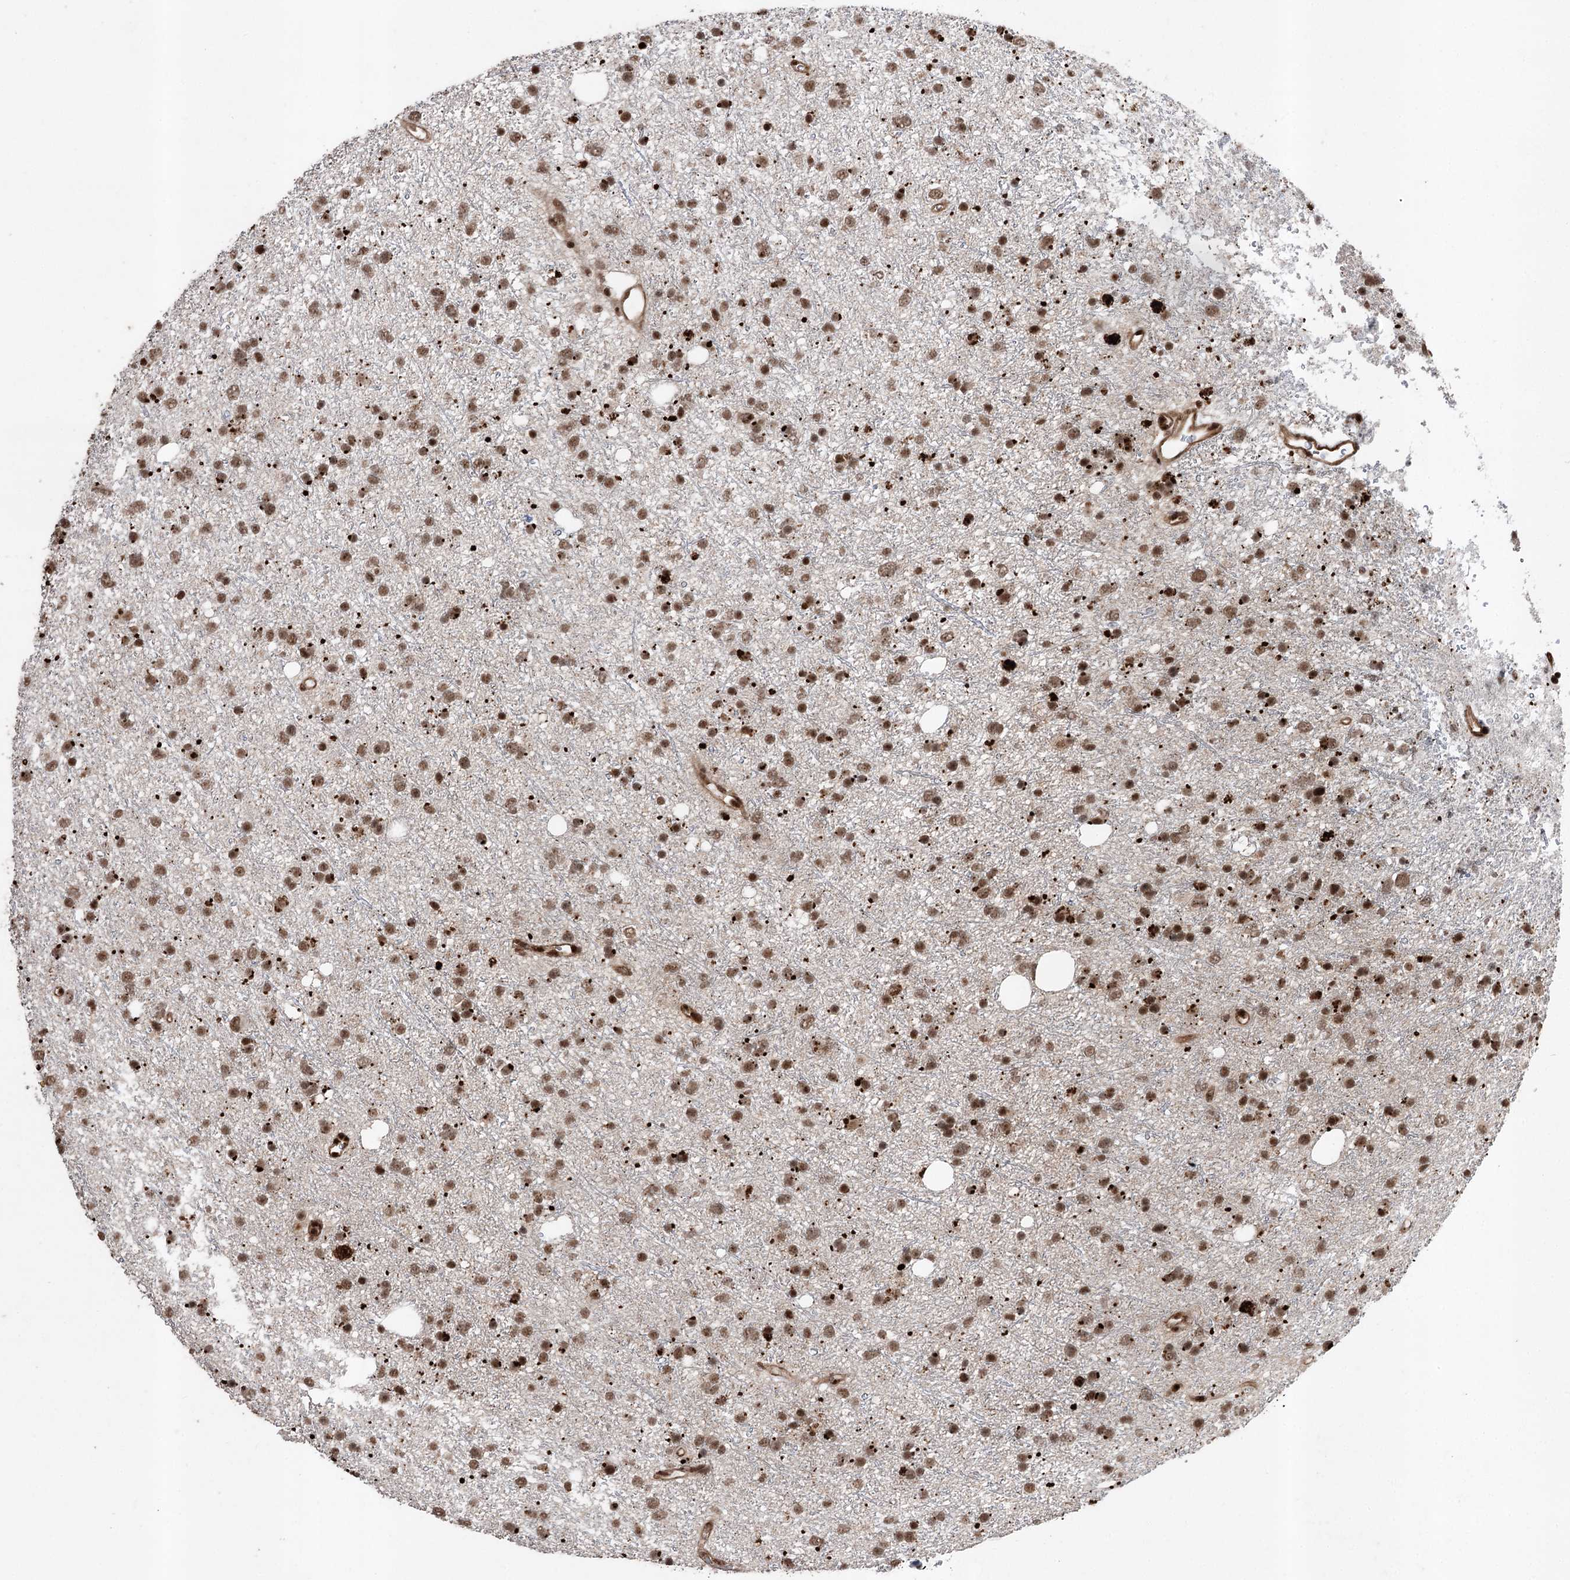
{"staining": {"intensity": "moderate", "quantity": ">75%", "location": "nuclear"}, "tissue": "glioma", "cell_type": "Tumor cells", "image_type": "cancer", "snomed": [{"axis": "morphology", "description": "Glioma, malignant, Low grade"}, {"axis": "topography", "description": "Cerebral cortex"}], "caption": "Glioma stained with a brown dye demonstrates moderate nuclear positive expression in approximately >75% of tumor cells.", "gene": "PDCD4", "patient": {"sex": "female", "age": 39}}